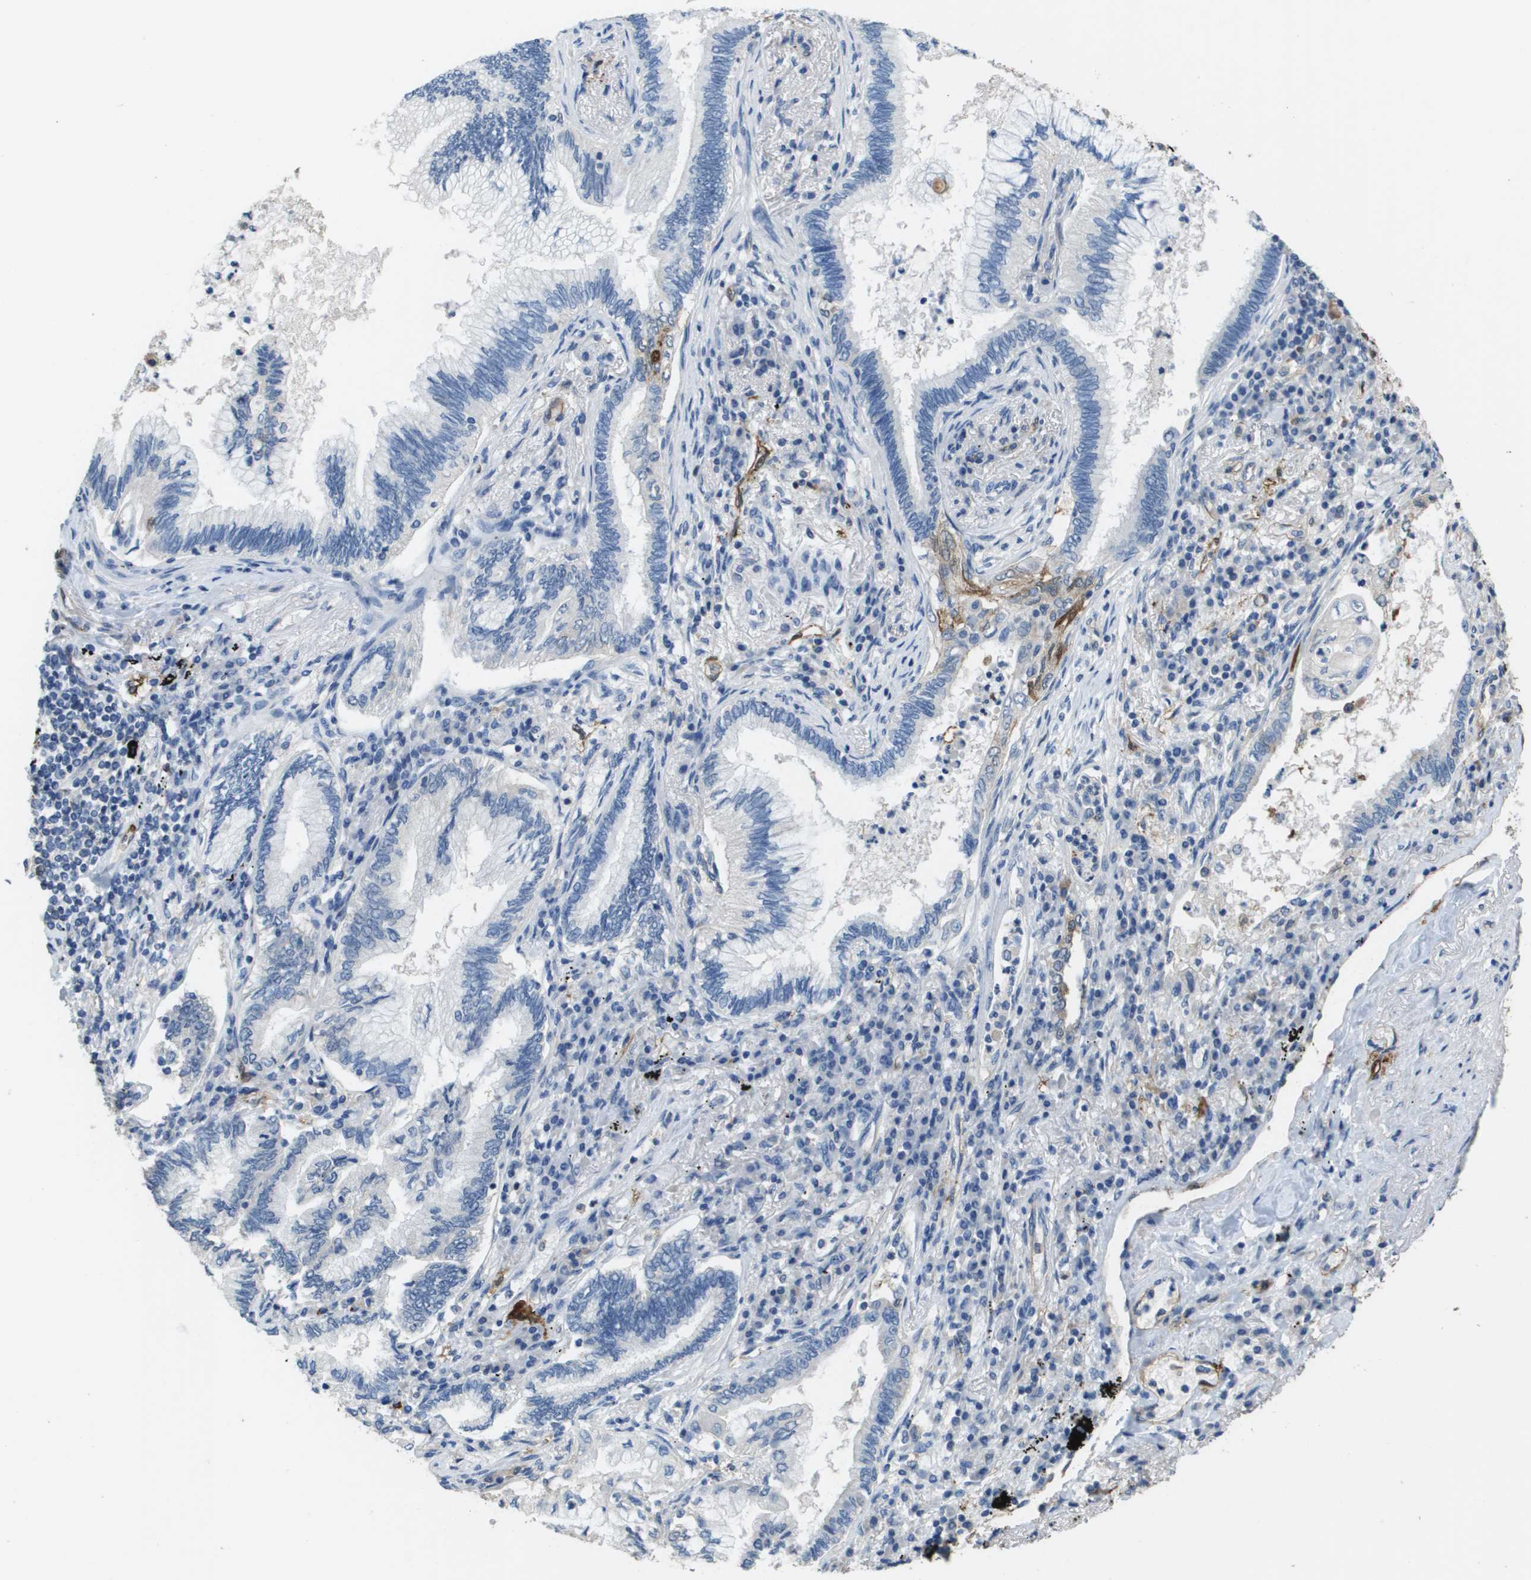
{"staining": {"intensity": "negative", "quantity": "none", "location": "none"}, "tissue": "lung cancer", "cell_type": "Tumor cells", "image_type": "cancer", "snomed": [{"axis": "morphology", "description": "Normal tissue, NOS"}, {"axis": "morphology", "description": "Adenocarcinoma, NOS"}, {"axis": "topography", "description": "Bronchus"}, {"axis": "topography", "description": "Lung"}], "caption": "IHC micrograph of lung adenocarcinoma stained for a protein (brown), which displays no staining in tumor cells.", "gene": "FABP5", "patient": {"sex": "female", "age": 70}}